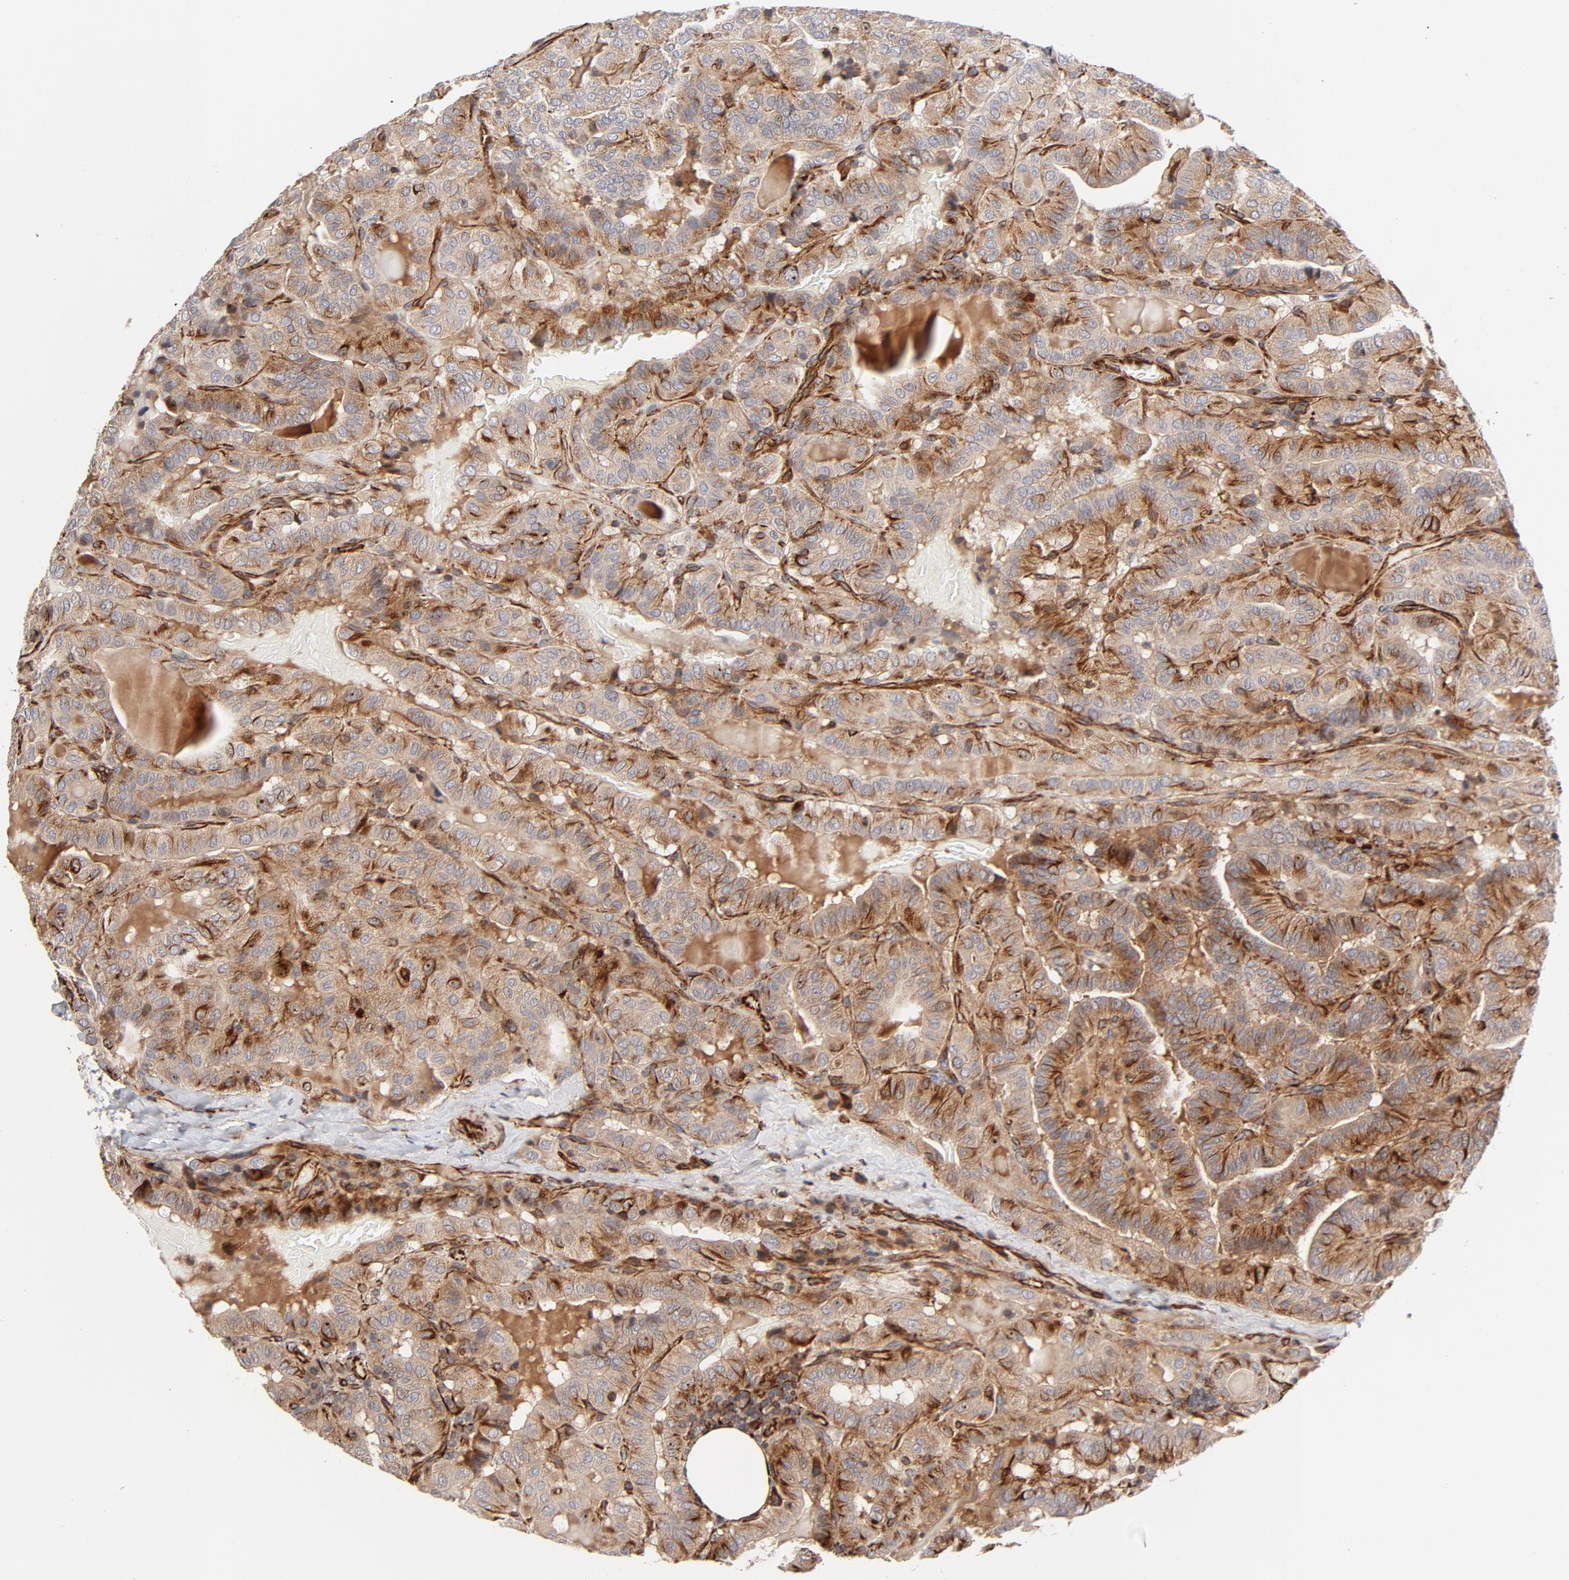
{"staining": {"intensity": "moderate", "quantity": ">75%", "location": "cytoplasmic/membranous"}, "tissue": "thyroid cancer", "cell_type": "Tumor cells", "image_type": "cancer", "snomed": [{"axis": "morphology", "description": "Papillary adenocarcinoma, NOS"}, {"axis": "topography", "description": "Thyroid gland"}], "caption": "Human papillary adenocarcinoma (thyroid) stained with a brown dye exhibits moderate cytoplasmic/membranous positive positivity in approximately >75% of tumor cells.", "gene": "DNAAF2", "patient": {"sex": "male", "age": 77}}